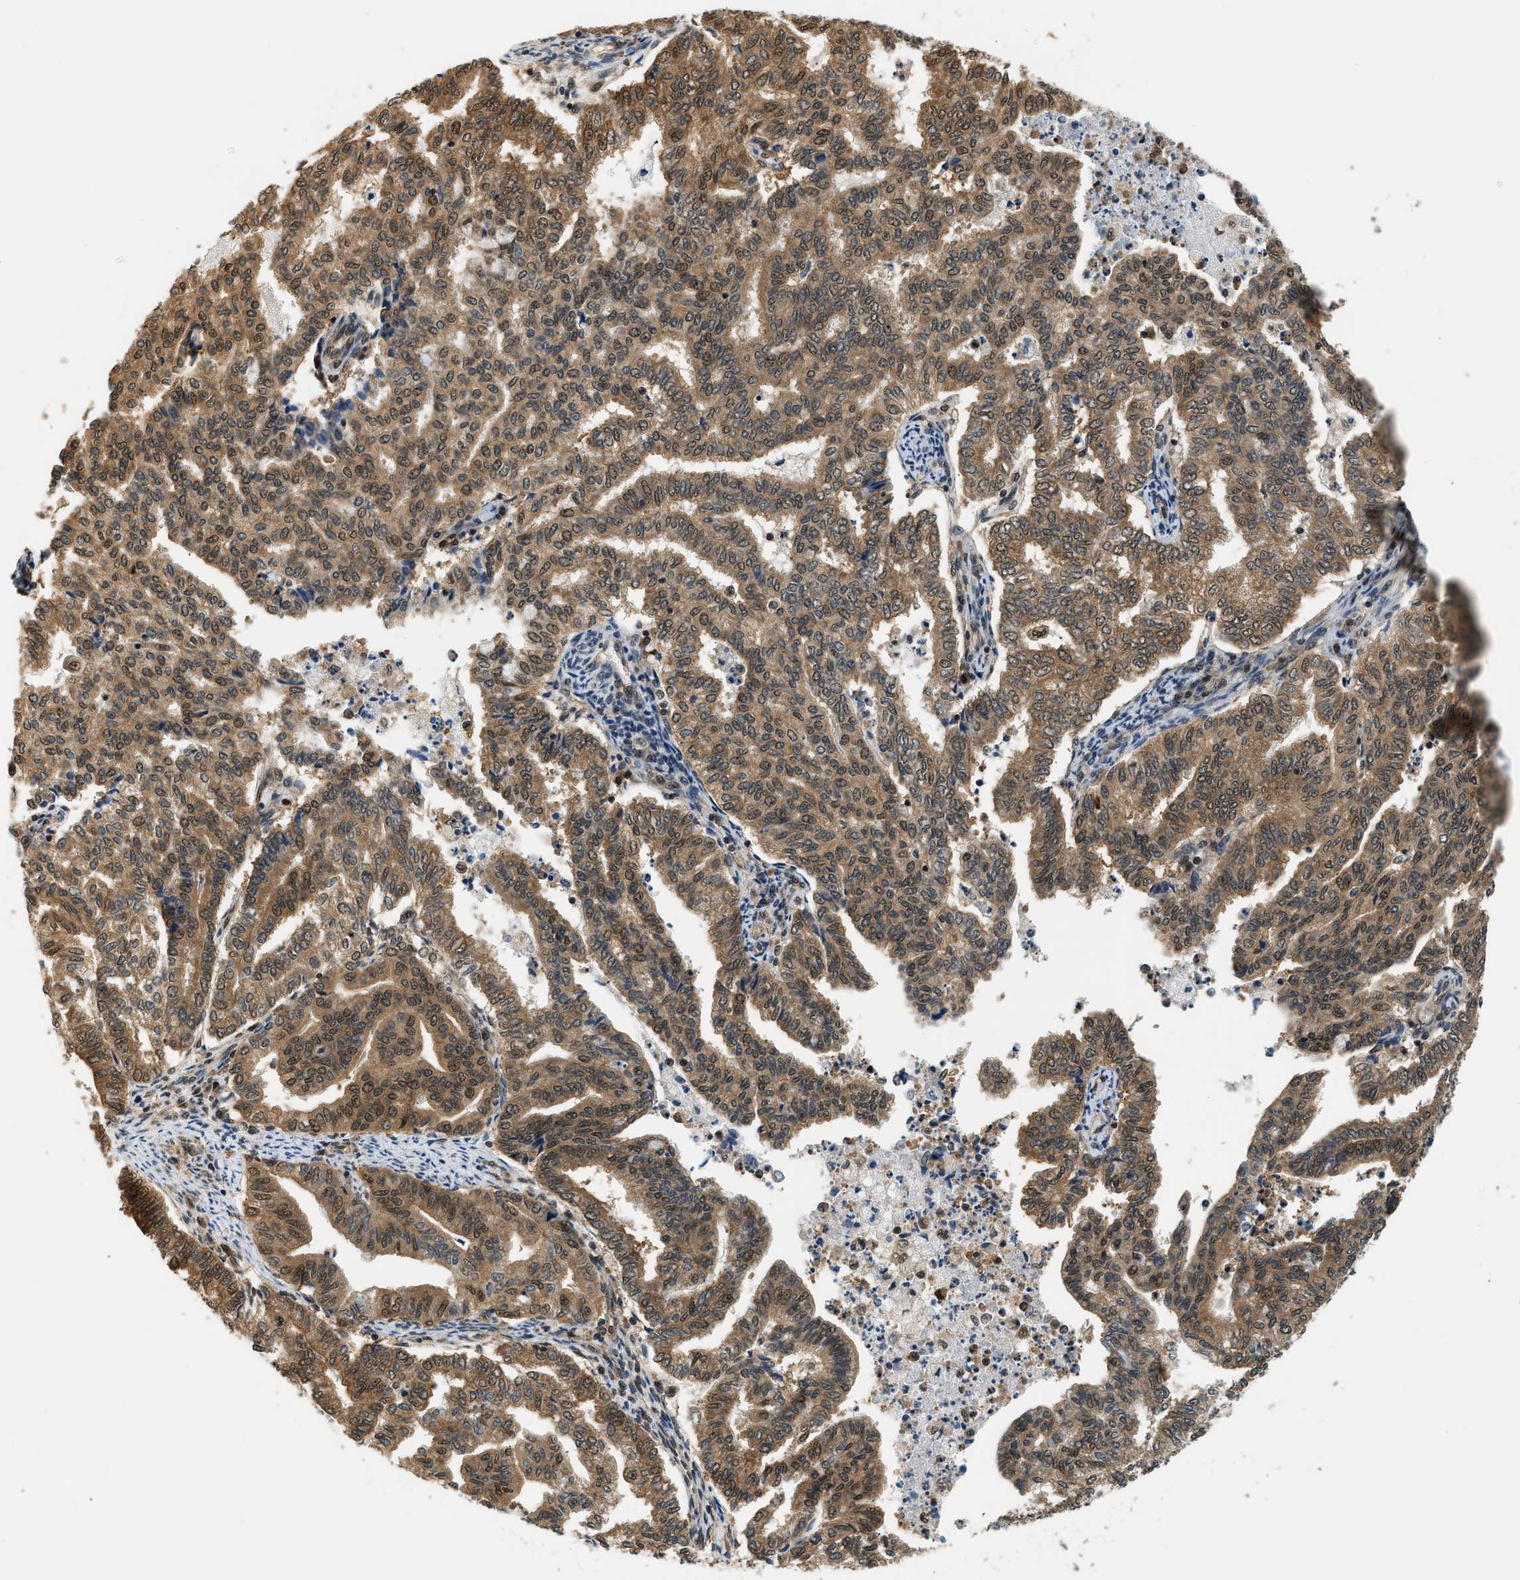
{"staining": {"intensity": "strong", "quantity": ">75%", "location": "cytoplasmic/membranous"}, "tissue": "endometrial cancer", "cell_type": "Tumor cells", "image_type": "cancer", "snomed": [{"axis": "morphology", "description": "Adenocarcinoma, NOS"}, {"axis": "topography", "description": "Endometrium"}], "caption": "A high amount of strong cytoplasmic/membranous positivity is identified in about >75% of tumor cells in endometrial cancer tissue.", "gene": "PSMD3", "patient": {"sex": "female", "age": 79}}